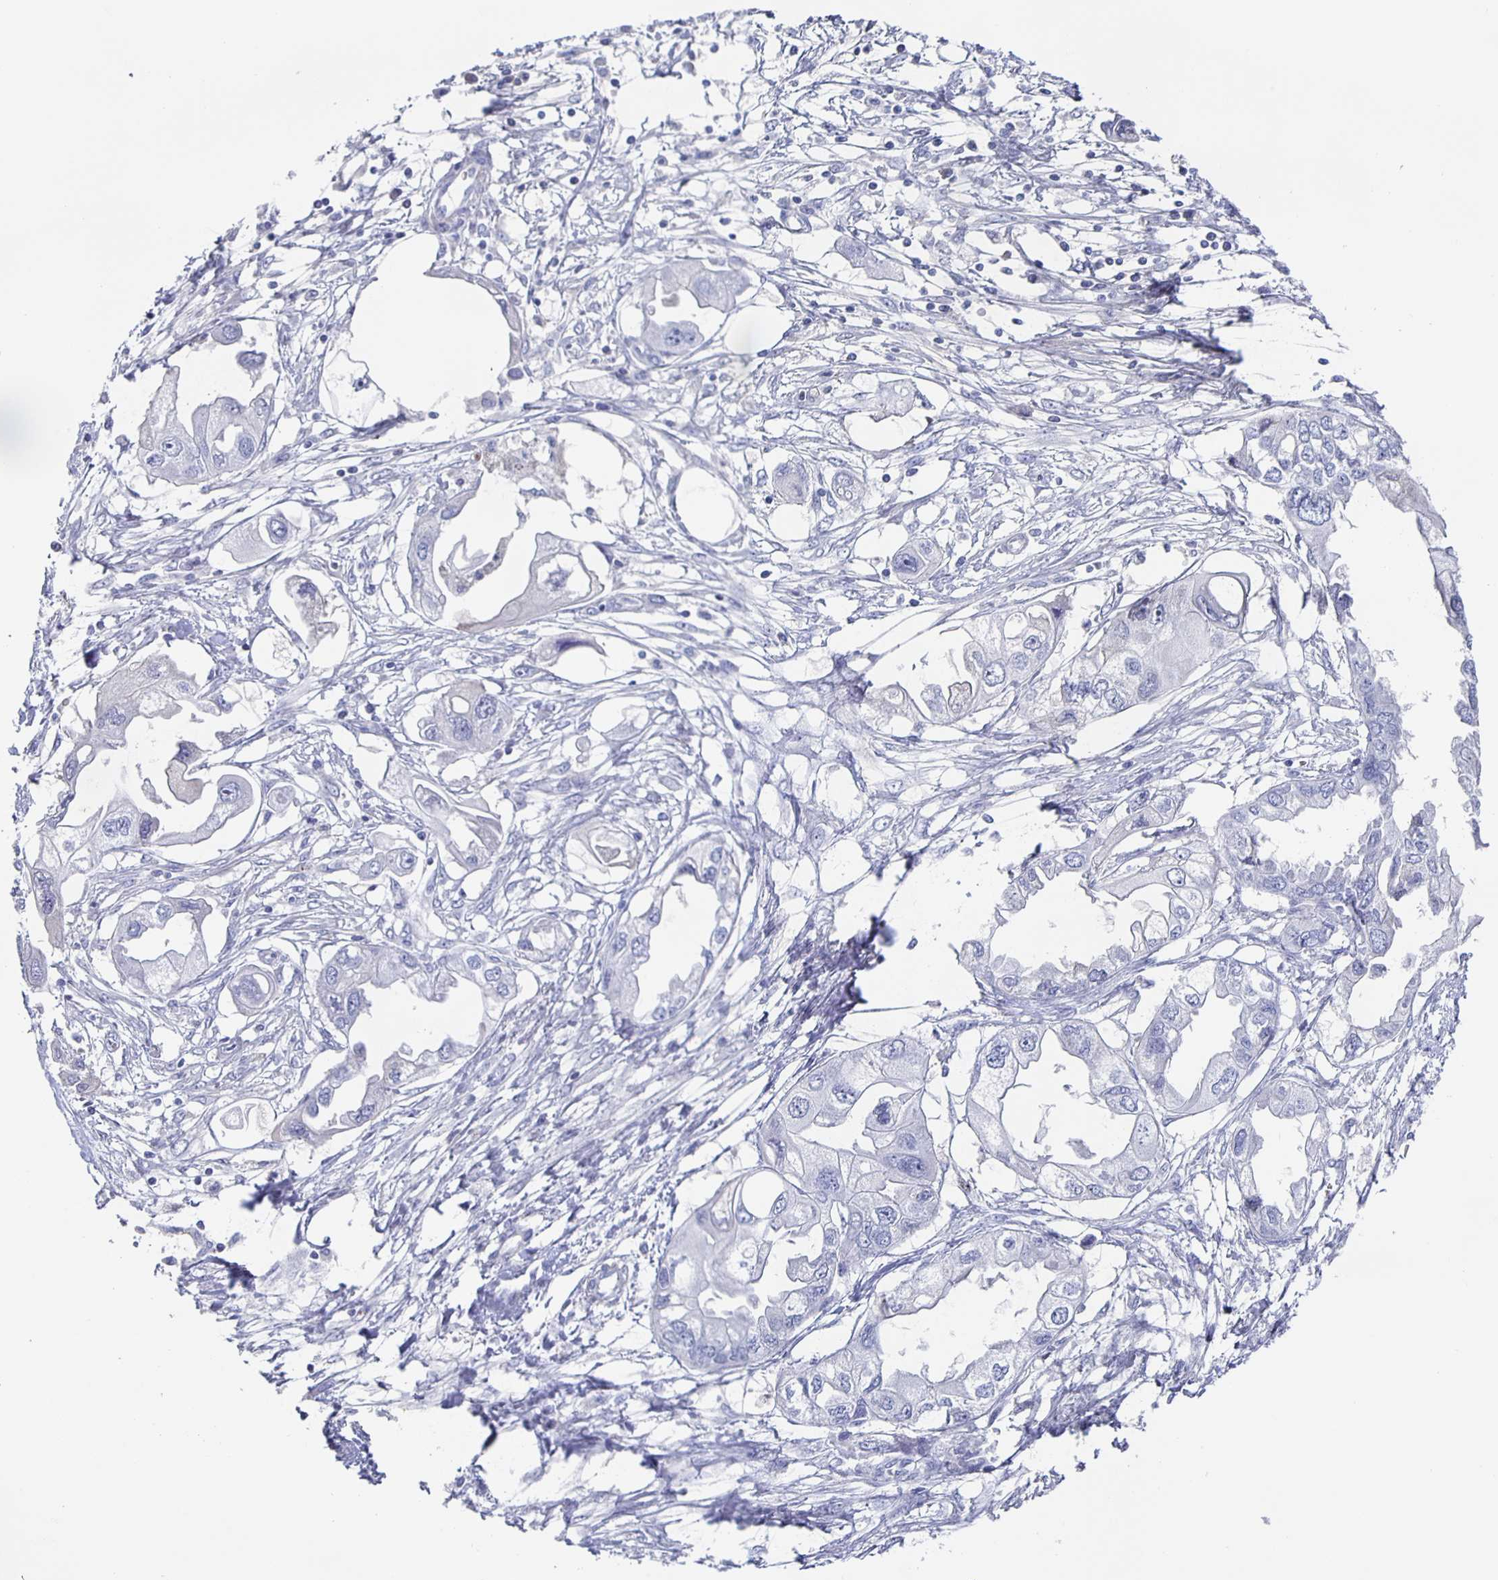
{"staining": {"intensity": "negative", "quantity": "none", "location": "none"}, "tissue": "endometrial cancer", "cell_type": "Tumor cells", "image_type": "cancer", "snomed": [{"axis": "morphology", "description": "Adenocarcinoma, NOS"}, {"axis": "morphology", "description": "Adenocarcinoma, metastatic, NOS"}, {"axis": "topography", "description": "Adipose tissue"}, {"axis": "topography", "description": "Endometrium"}], "caption": "Endometrial cancer (metastatic adenocarcinoma) stained for a protein using IHC demonstrates no expression tumor cells.", "gene": "FGA", "patient": {"sex": "female", "age": 67}}